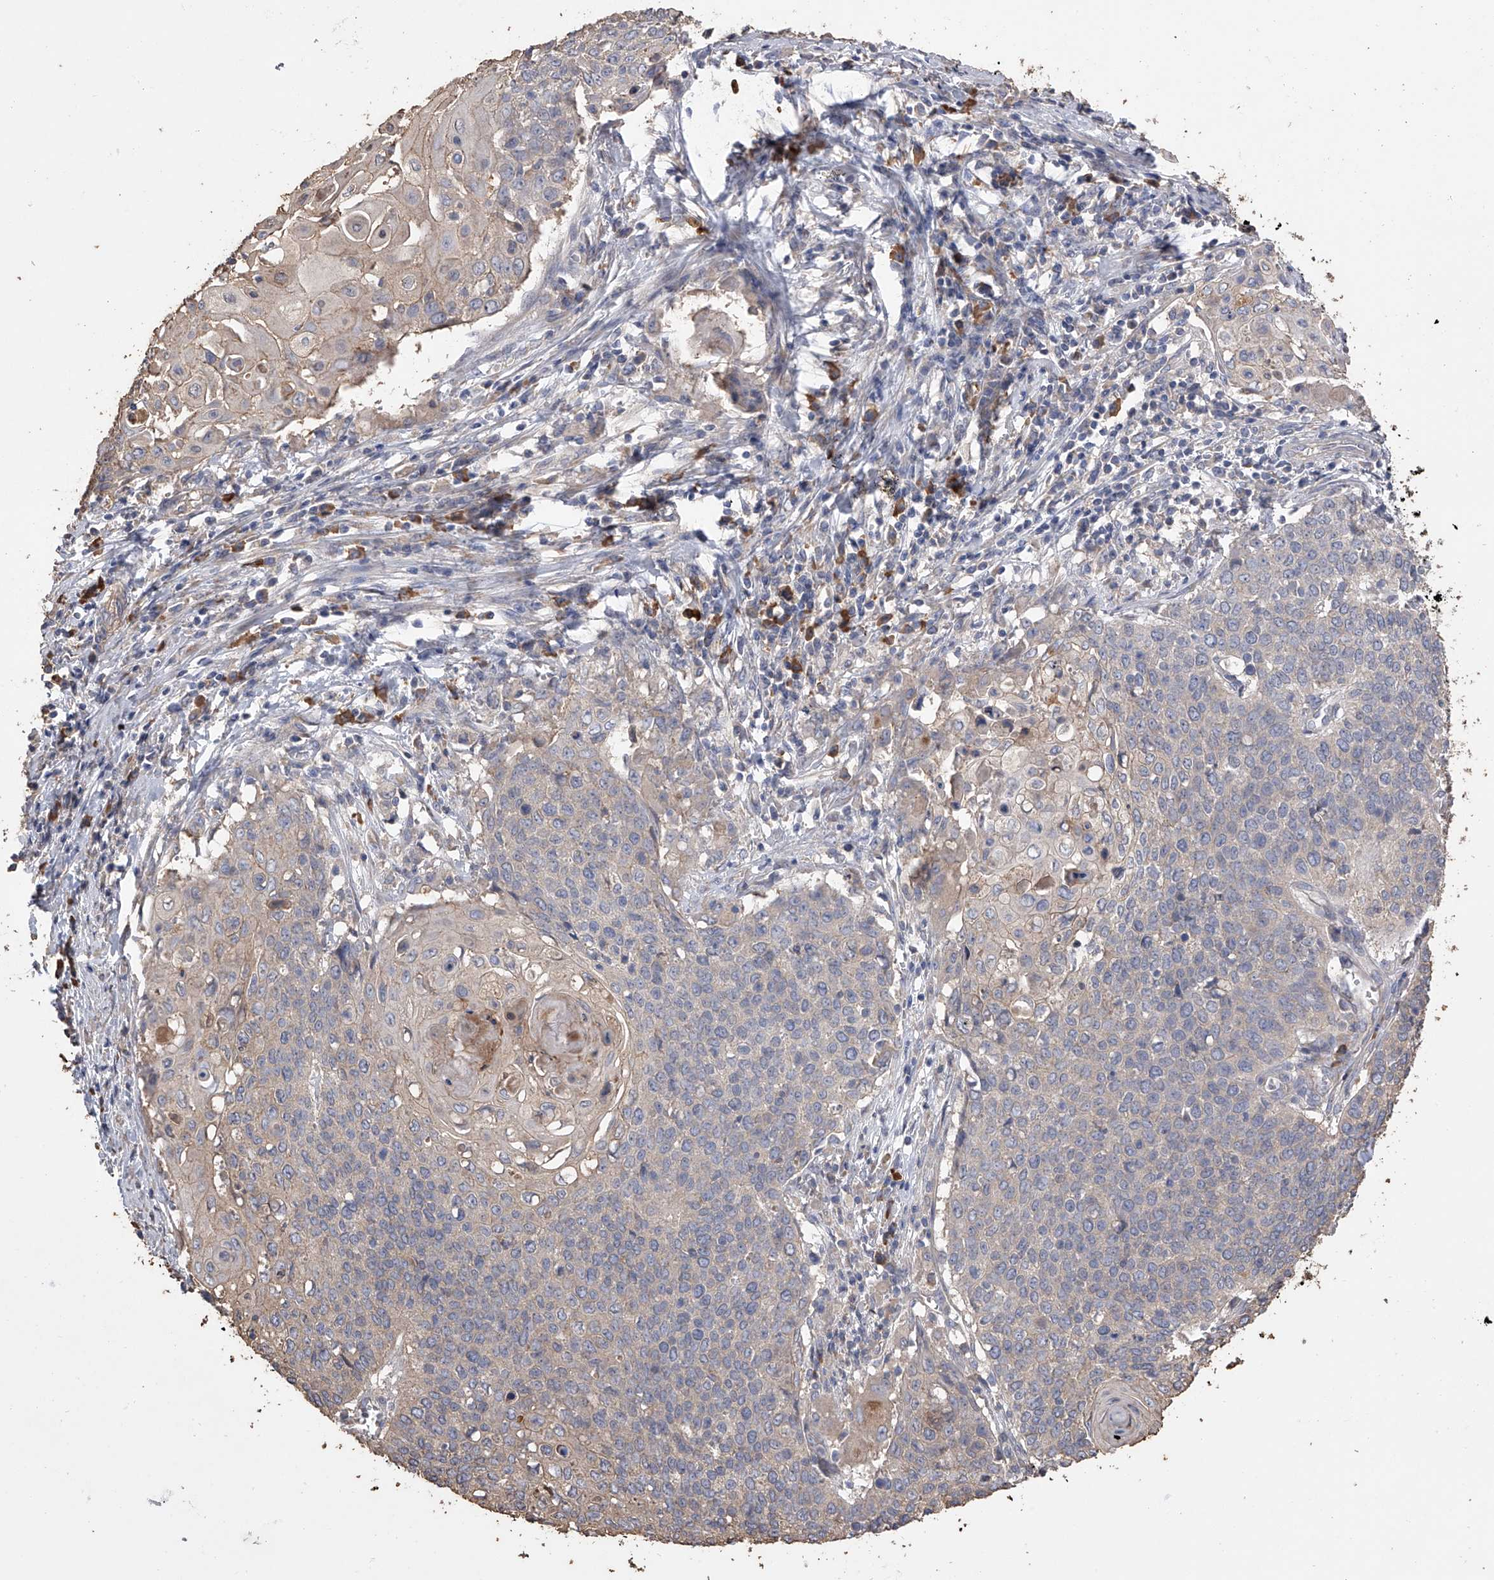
{"staining": {"intensity": "negative", "quantity": "none", "location": "none"}, "tissue": "cervical cancer", "cell_type": "Tumor cells", "image_type": "cancer", "snomed": [{"axis": "morphology", "description": "Squamous cell carcinoma, NOS"}, {"axis": "topography", "description": "Cervix"}], "caption": "DAB immunohistochemical staining of human cervical squamous cell carcinoma demonstrates no significant staining in tumor cells.", "gene": "ZNF343", "patient": {"sex": "female", "age": 39}}